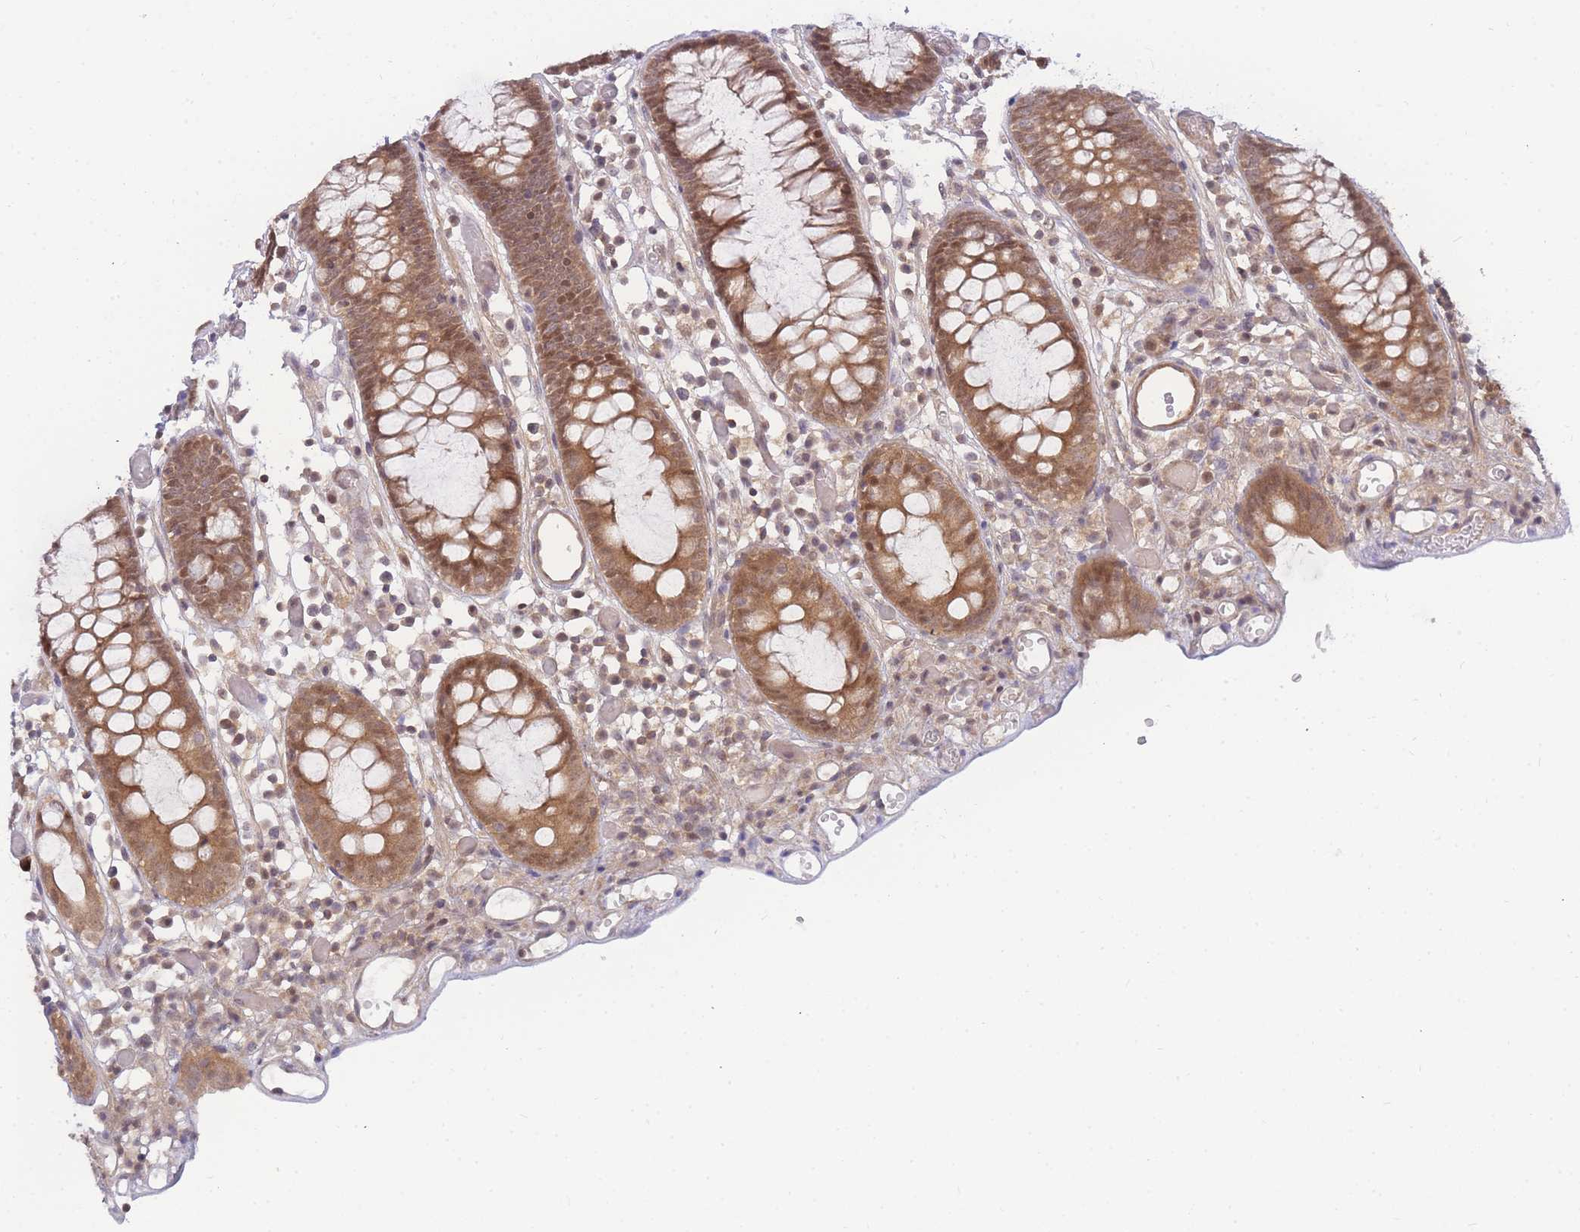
{"staining": {"intensity": "moderate", "quantity": ">75%", "location": "cytoplasmic/membranous"}, "tissue": "colon", "cell_type": "Endothelial cells", "image_type": "normal", "snomed": [{"axis": "morphology", "description": "Normal tissue, NOS"}, {"axis": "topography", "description": "Colon"}], "caption": "IHC photomicrograph of unremarkable colon: colon stained using IHC demonstrates medium levels of moderate protein expression localized specifically in the cytoplasmic/membranous of endothelial cells, appearing as a cytoplasmic/membranous brown color.", "gene": "KIAA1191", "patient": {"sex": "male", "age": 14}}